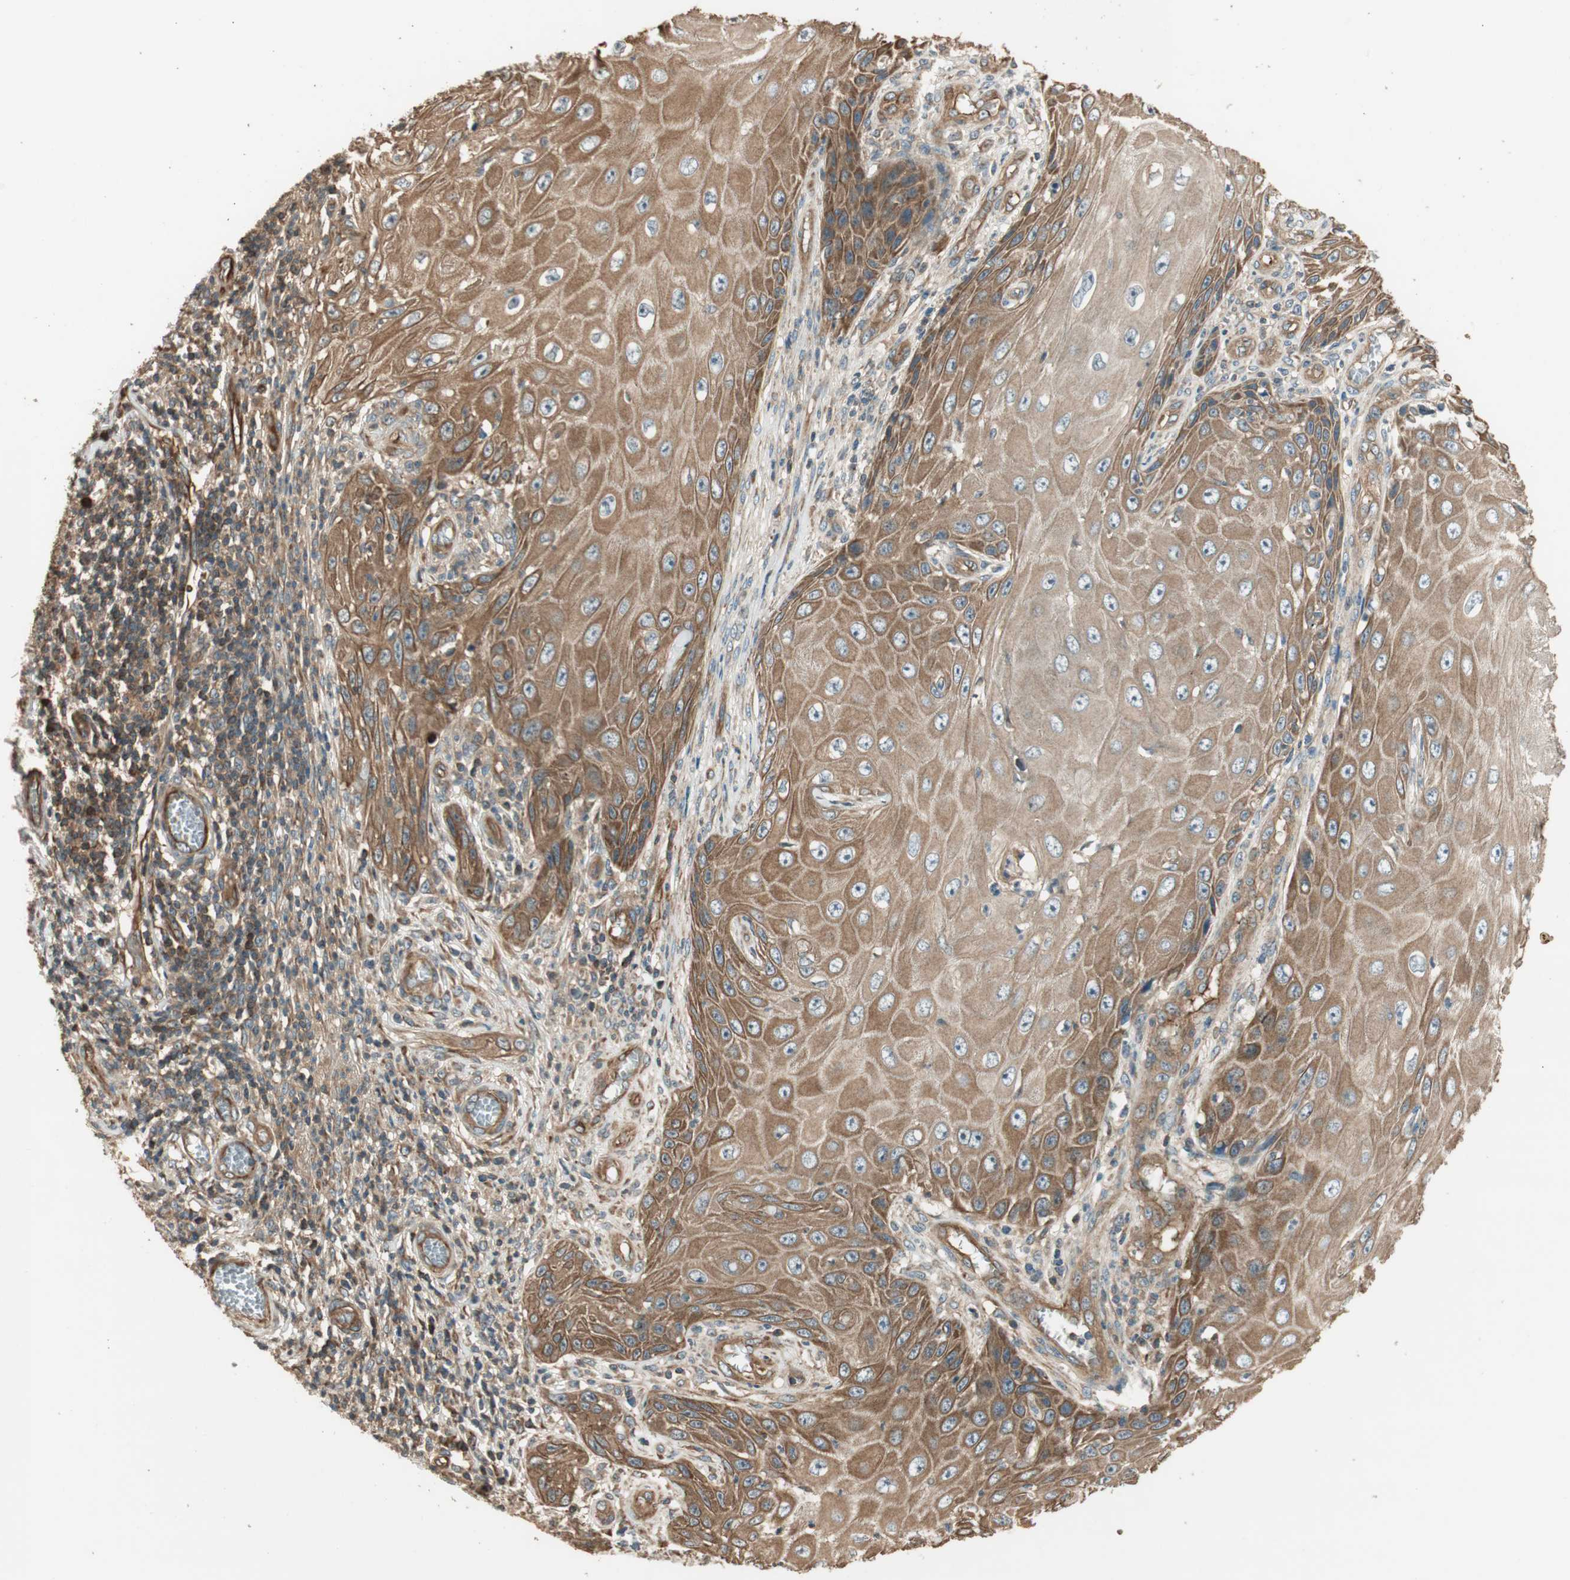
{"staining": {"intensity": "moderate", "quantity": ">75%", "location": "cytoplasmic/membranous"}, "tissue": "skin cancer", "cell_type": "Tumor cells", "image_type": "cancer", "snomed": [{"axis": "morphology", "description": "Squamous cell carcinoma, NOS"}, {"axis": "topography", "description": "Skin"}], "caption": "Moderate cytoplasmic/membranous staining is present in about >75% of tumor cells in skin cancer.", "gene": "PFDN5", "patient": {"sex": "female", "age": 73}}